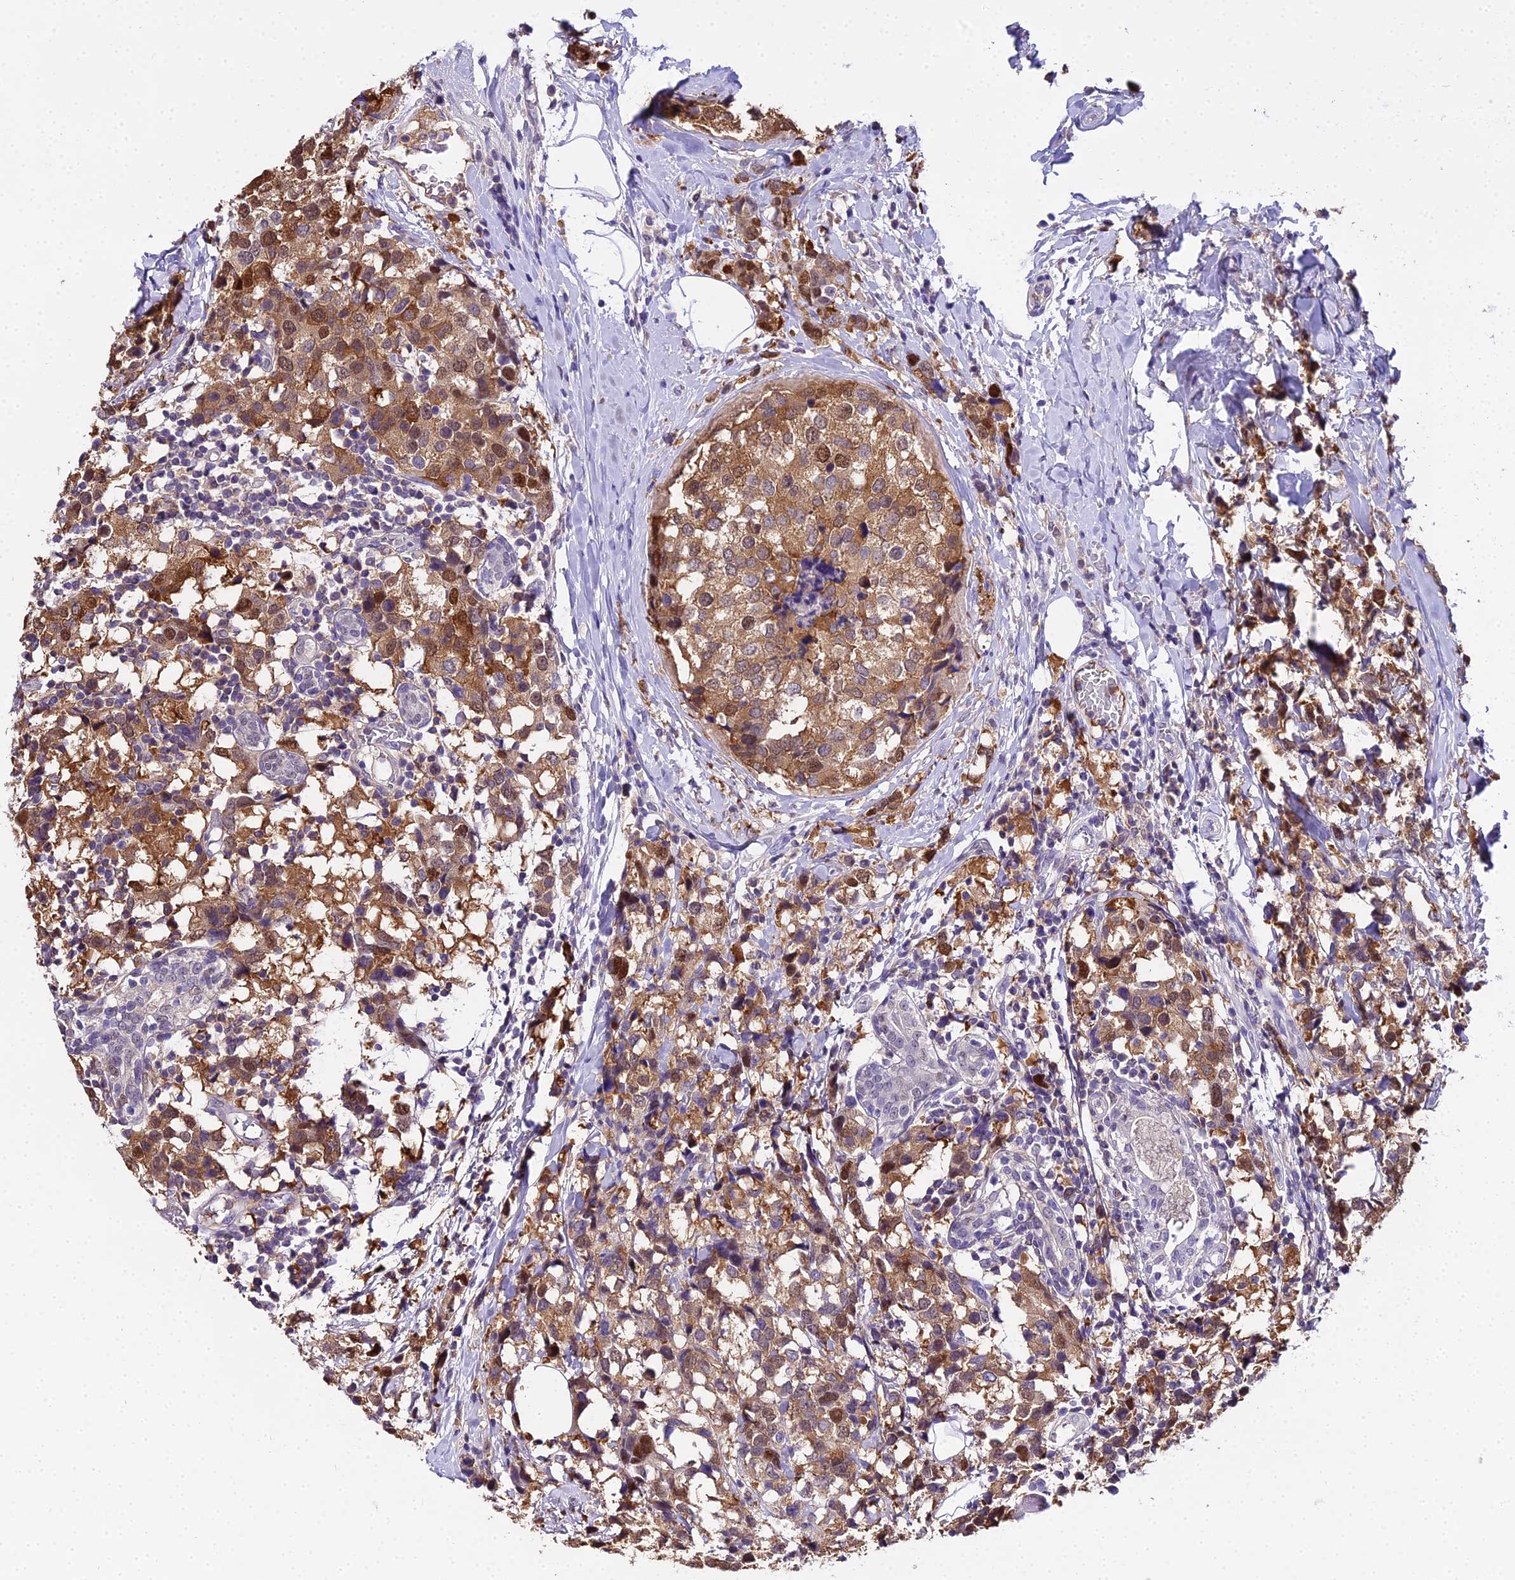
{"staining": {"intensity": "moderate", "quantity": ">75%", "location": "cytoplasmic/membranous,nuclear"}, "tissue": "breast cancer", "cell_type": "Tumor cells", "image_type": "cancer", "snomed": [{"axis": "morphology", "description": "Lobular carcinoma"}, {"axis": "topography", "description": "Breast"}], "caption": "This photomicrograph shows immunohistochemistry (IHC) staining of breast cancer (lobular carcinoma), with medium moderate cytoplasmic/membranous and nuclear staining in about >75% of tumor cells.", "gene": "MAT2A", "patient": {"sex": "female", "age": 59}}